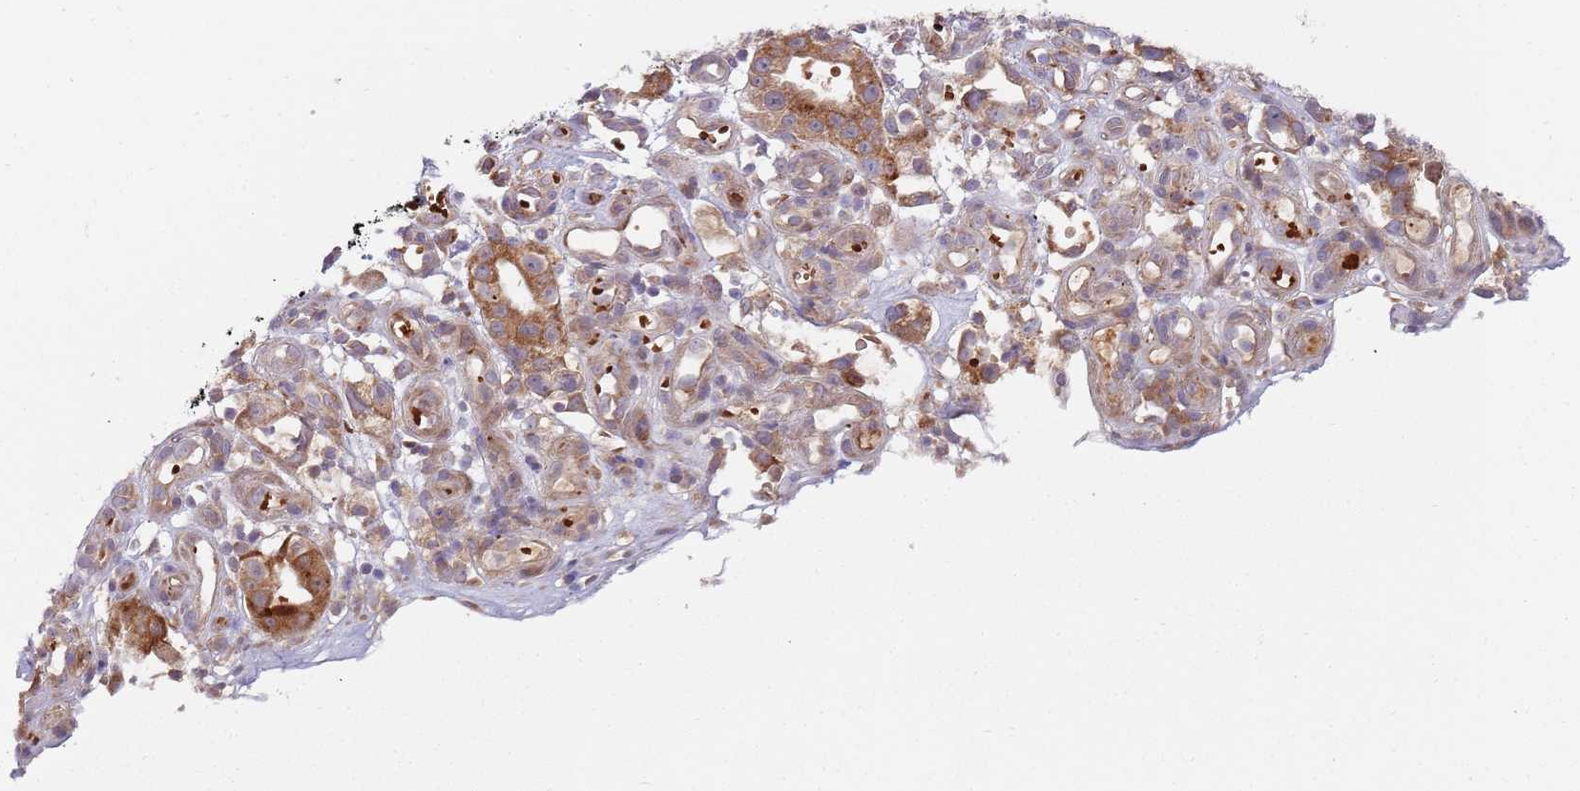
{"staining": {"intensity": "moderate", "quantity": ">75%", "location": "cytoplasmic/membranous"}, "tissue": "stomach cancer", "cell_type": "Tumor cells", "image_type": "cancer", "snomed": [{"axis": "morphology", "description": "Adenocarcinoma, NOS"}, {"axis": "topography", "description": "Stomach"}], "caption": "Stomach cancer (adenocarcinoma) tissue shows moderate cytoplasmic/membranous expression in approximately >75% of tumor cells, visualized by immunohistochemistry.", "gene": "VWCE", "patient": {"sex": "male", "age": 55}}